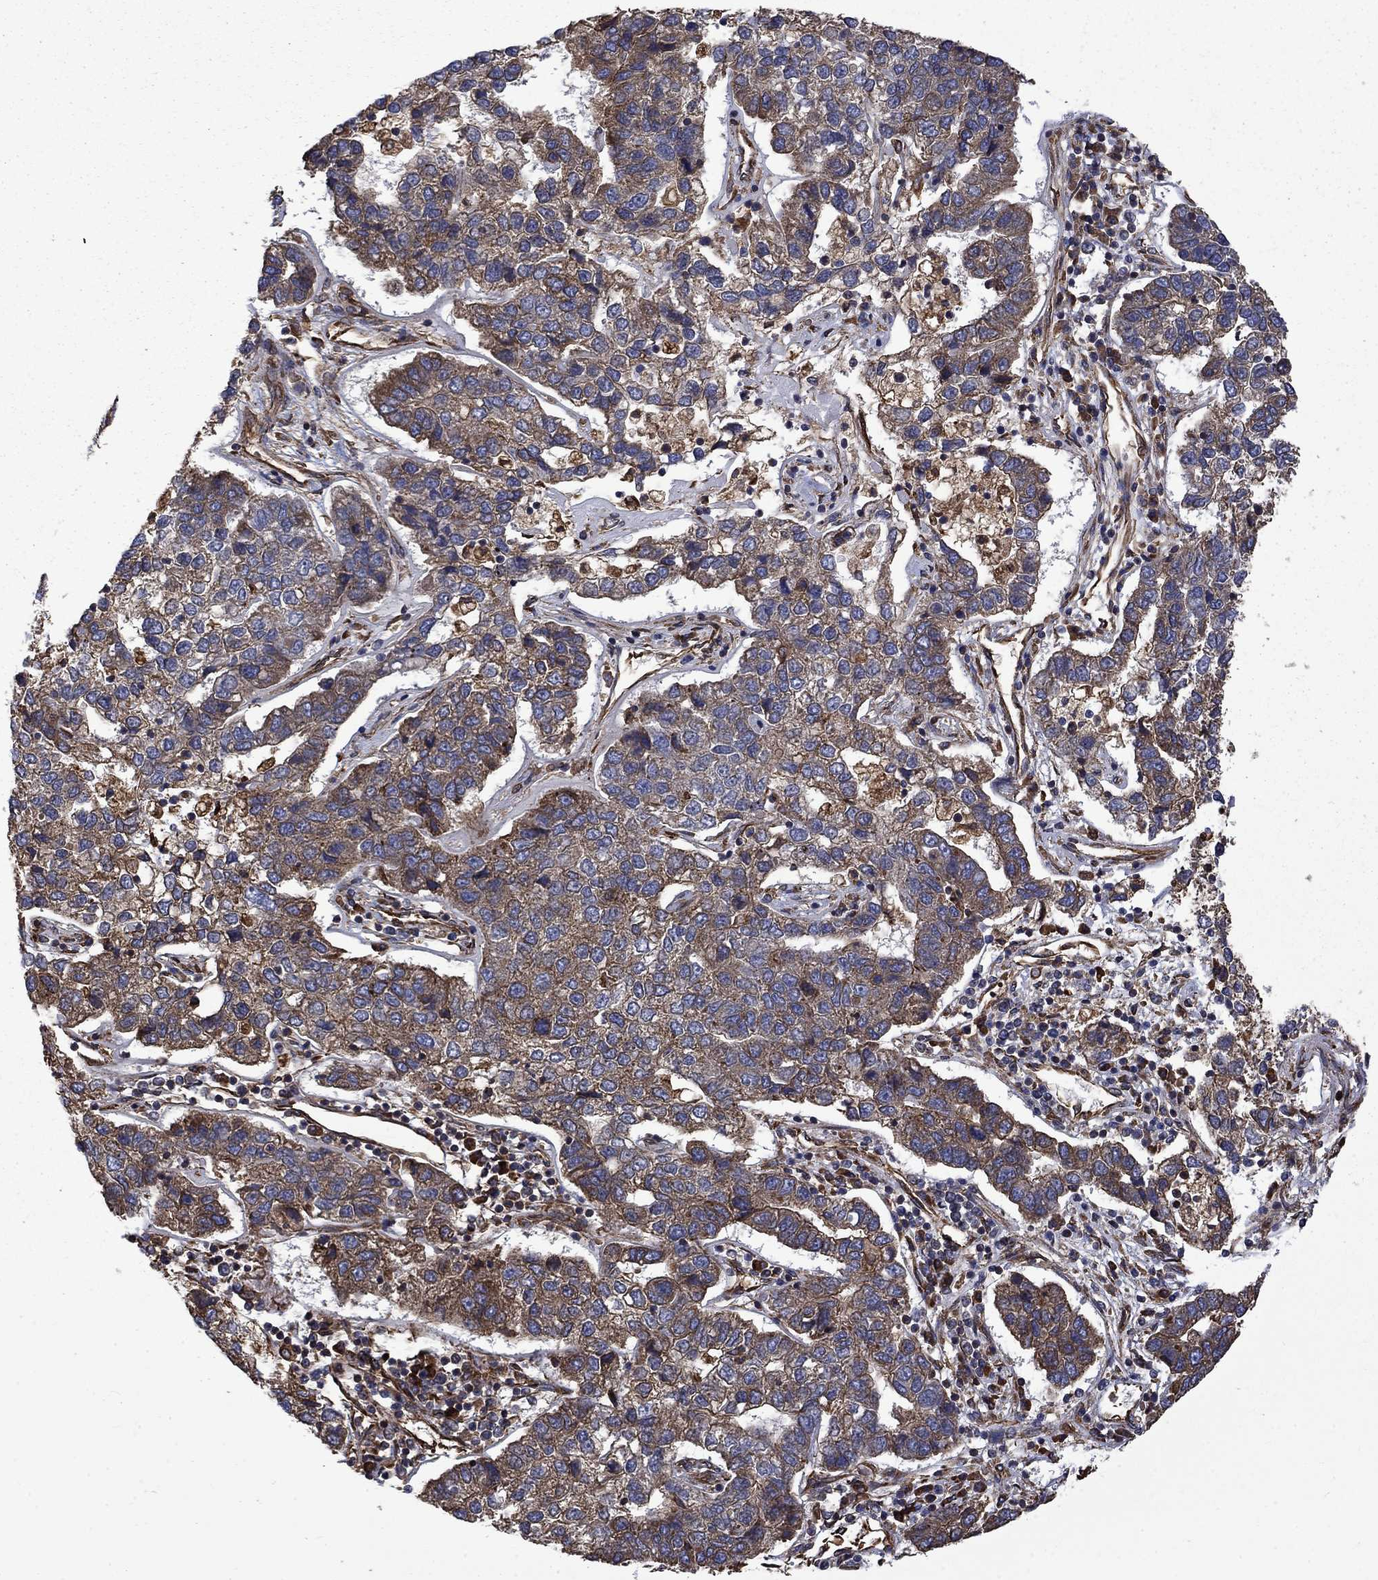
{"staining": {"intensity": "strong", "quantity": "25%-75%", "location": "cytoplasmic/membranous"}, "tissue": "pancreatic cancer", "cell_type": "Tumor cells", "image_type": "cancer", "snomed": [{"axis": "morphology", "description": "Adenocarcinoma, NOS"}, {"axis": "topography", "description": "Pancreas"}], "caption": "DAB immunohistochemical staining of adenocarcinoma (pancreatic) exhibits strong cytoplasmic/membranous protein expression in about 25%-75% of tumor cells.", "gene": "CUTC", "patient": {"sex": "female", "age": 61}}